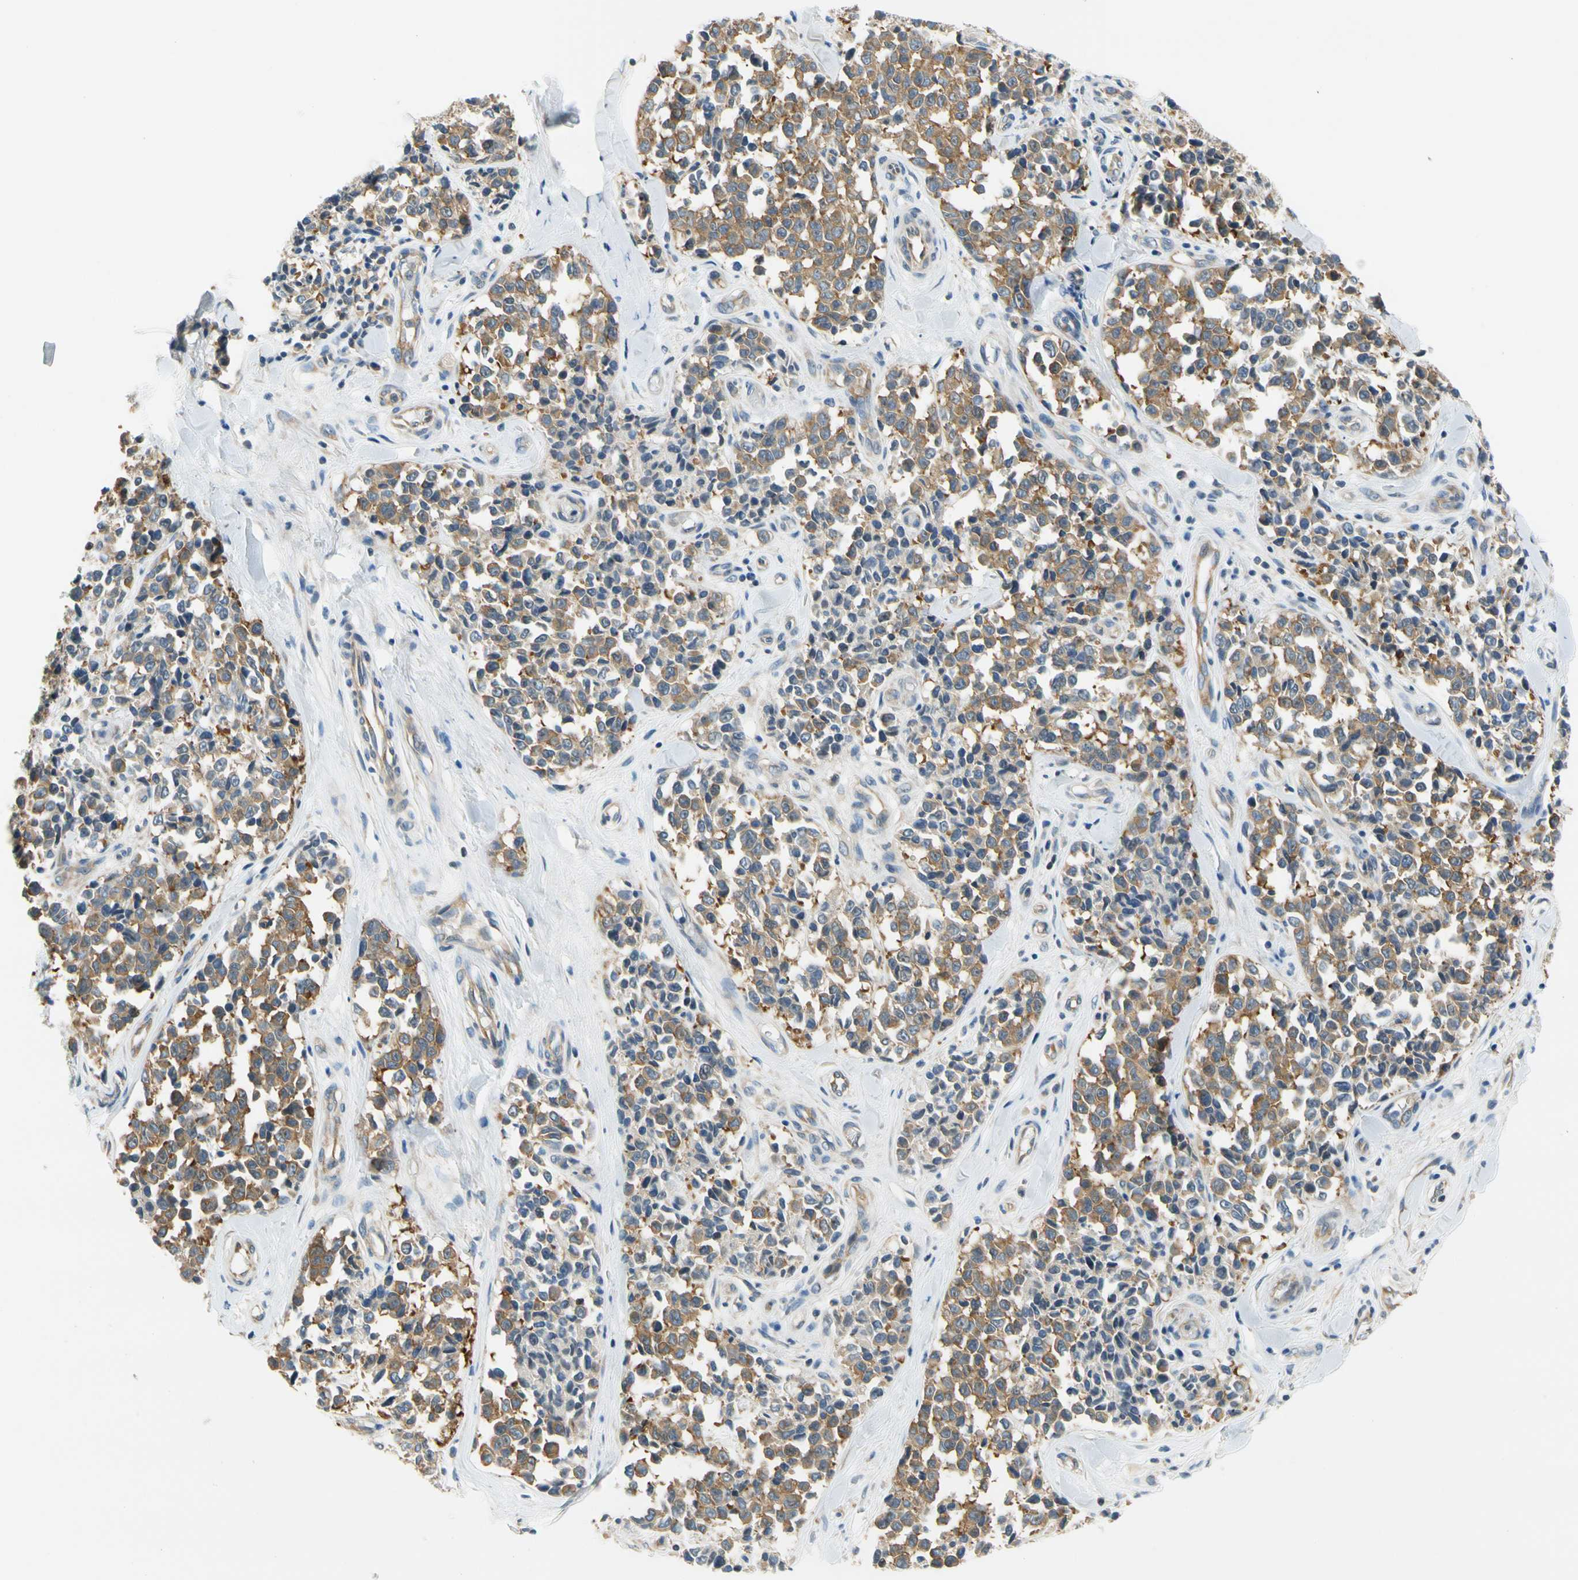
{"staining": {"intensity": "moderate", "quantity": "25%-75%", "location": "cytoplasmic/membranous"}, "tissue": "melanoma", "cell_type": "Tumor cells", "image_type": "cancer", "snomed": [{"axis": "morphology", "description": "Malignant melanoma, NOS"}, {"axis": "topography", "description": "Skin"}], "caption": "Immunohistochemical staining of human malignant melanoma displays medium levels of moderate cytoplasmic/membranous expression in about 25%-75% of tumor cells. The protein is stained brown, and the nuclei are stained in blue (DAB (3,3'-diaminobenzidine) IHC with brightfield microscopy, high magnification).", "gene": "LRRC47", "patient": {"sex": "female", "age": 64}}